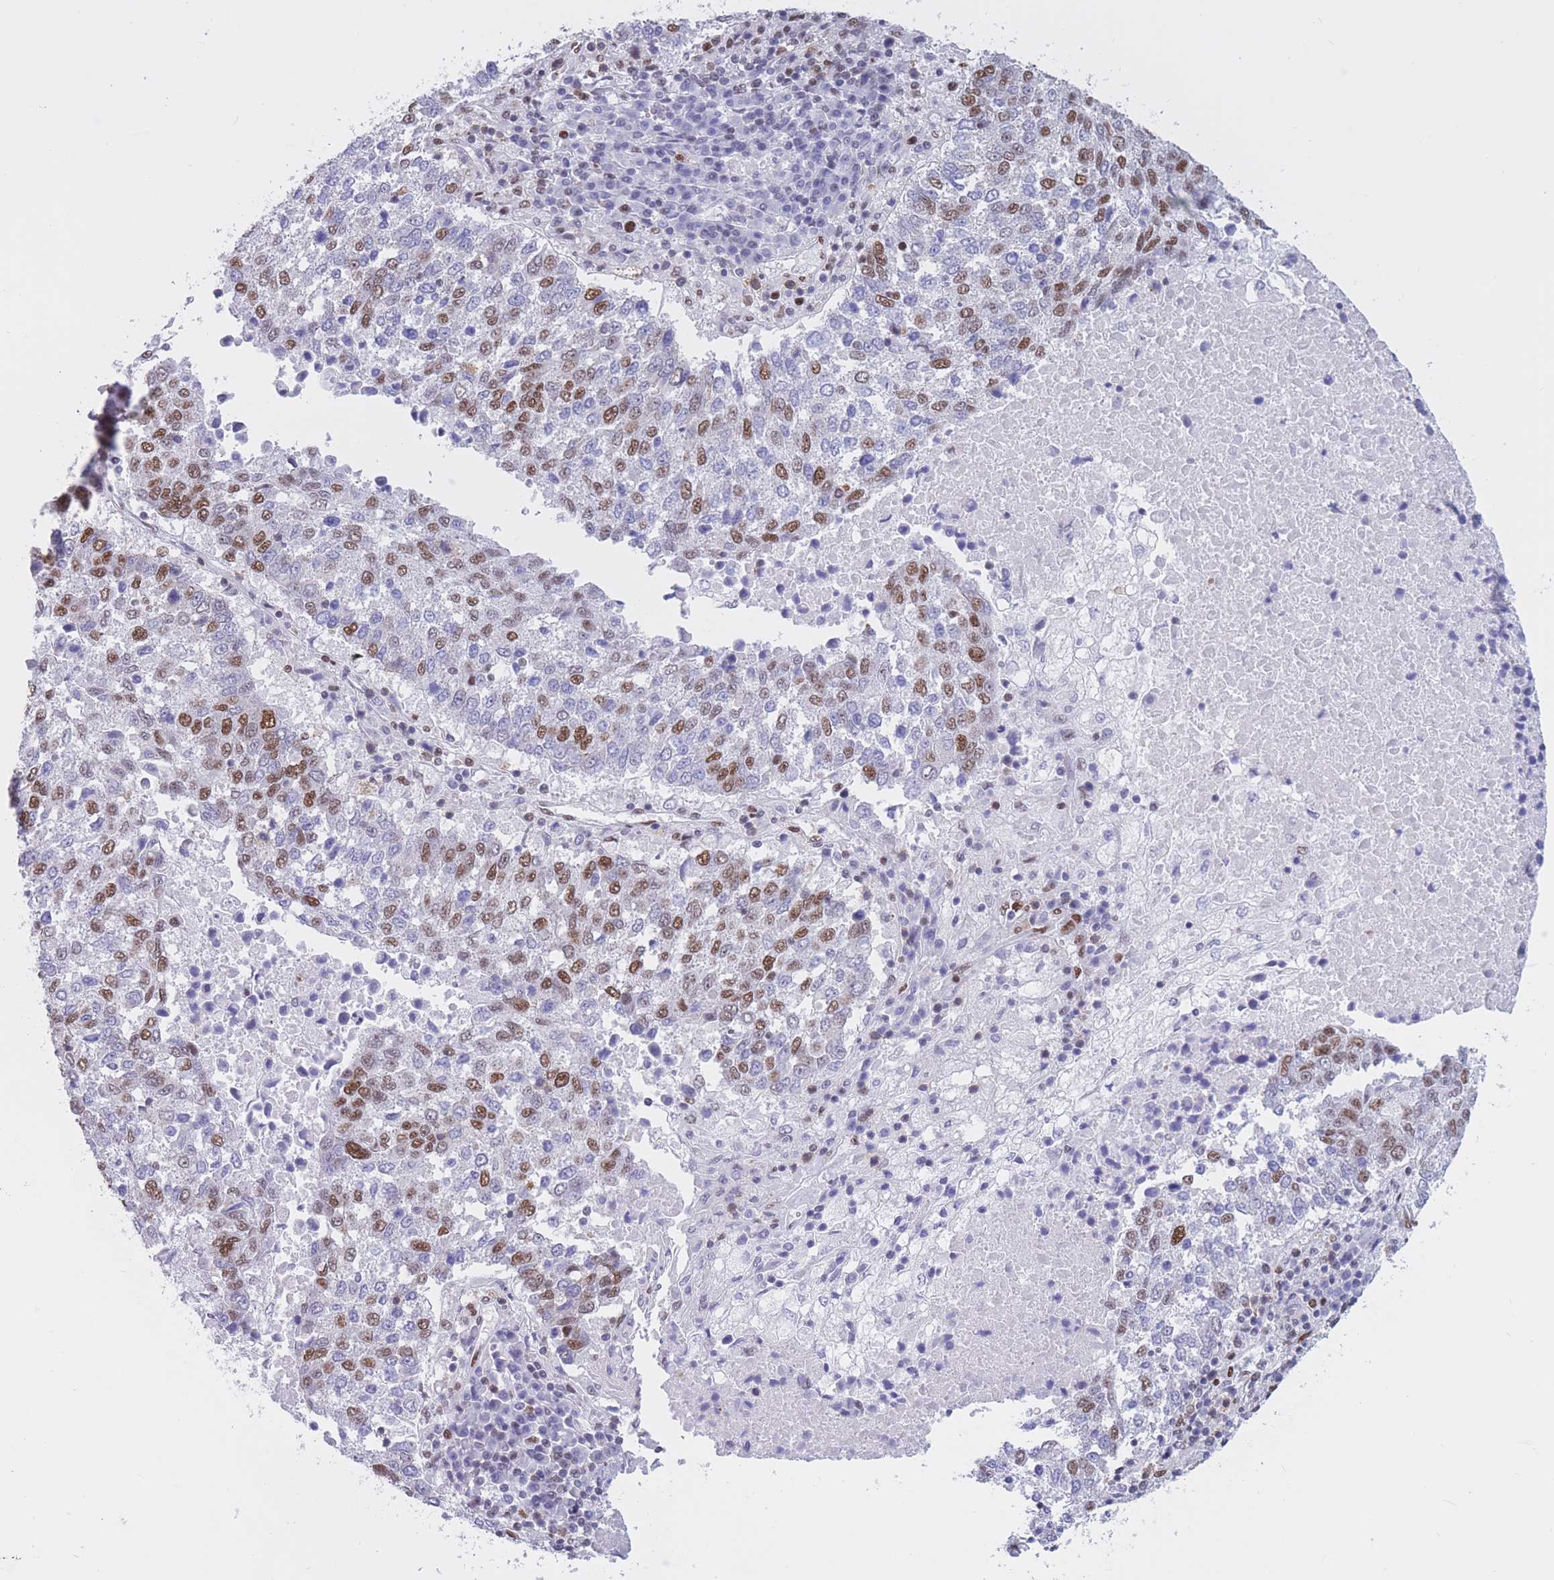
{"staining": {"intensity": "moderate", "quantity": "<25%", "location": "nuclear"}, "tissue": "lung cancer", "cell_type": "Tumor cells", "image_type": "cancer", "snomed": [{"axis": "morphology", "description": "Squamous cell carcinoma, NOS"}, {"axis": "topography", "description": "Lung"}], "caption": "Lung cancer (squamous cell carcinoma) stained with DAB immunohistochemistry exhibits low levels of moderate nuclear expression in approximately <25% of tumor cells.", "gene": "NASP", "patient": {"sex": "male", "age": 73}}